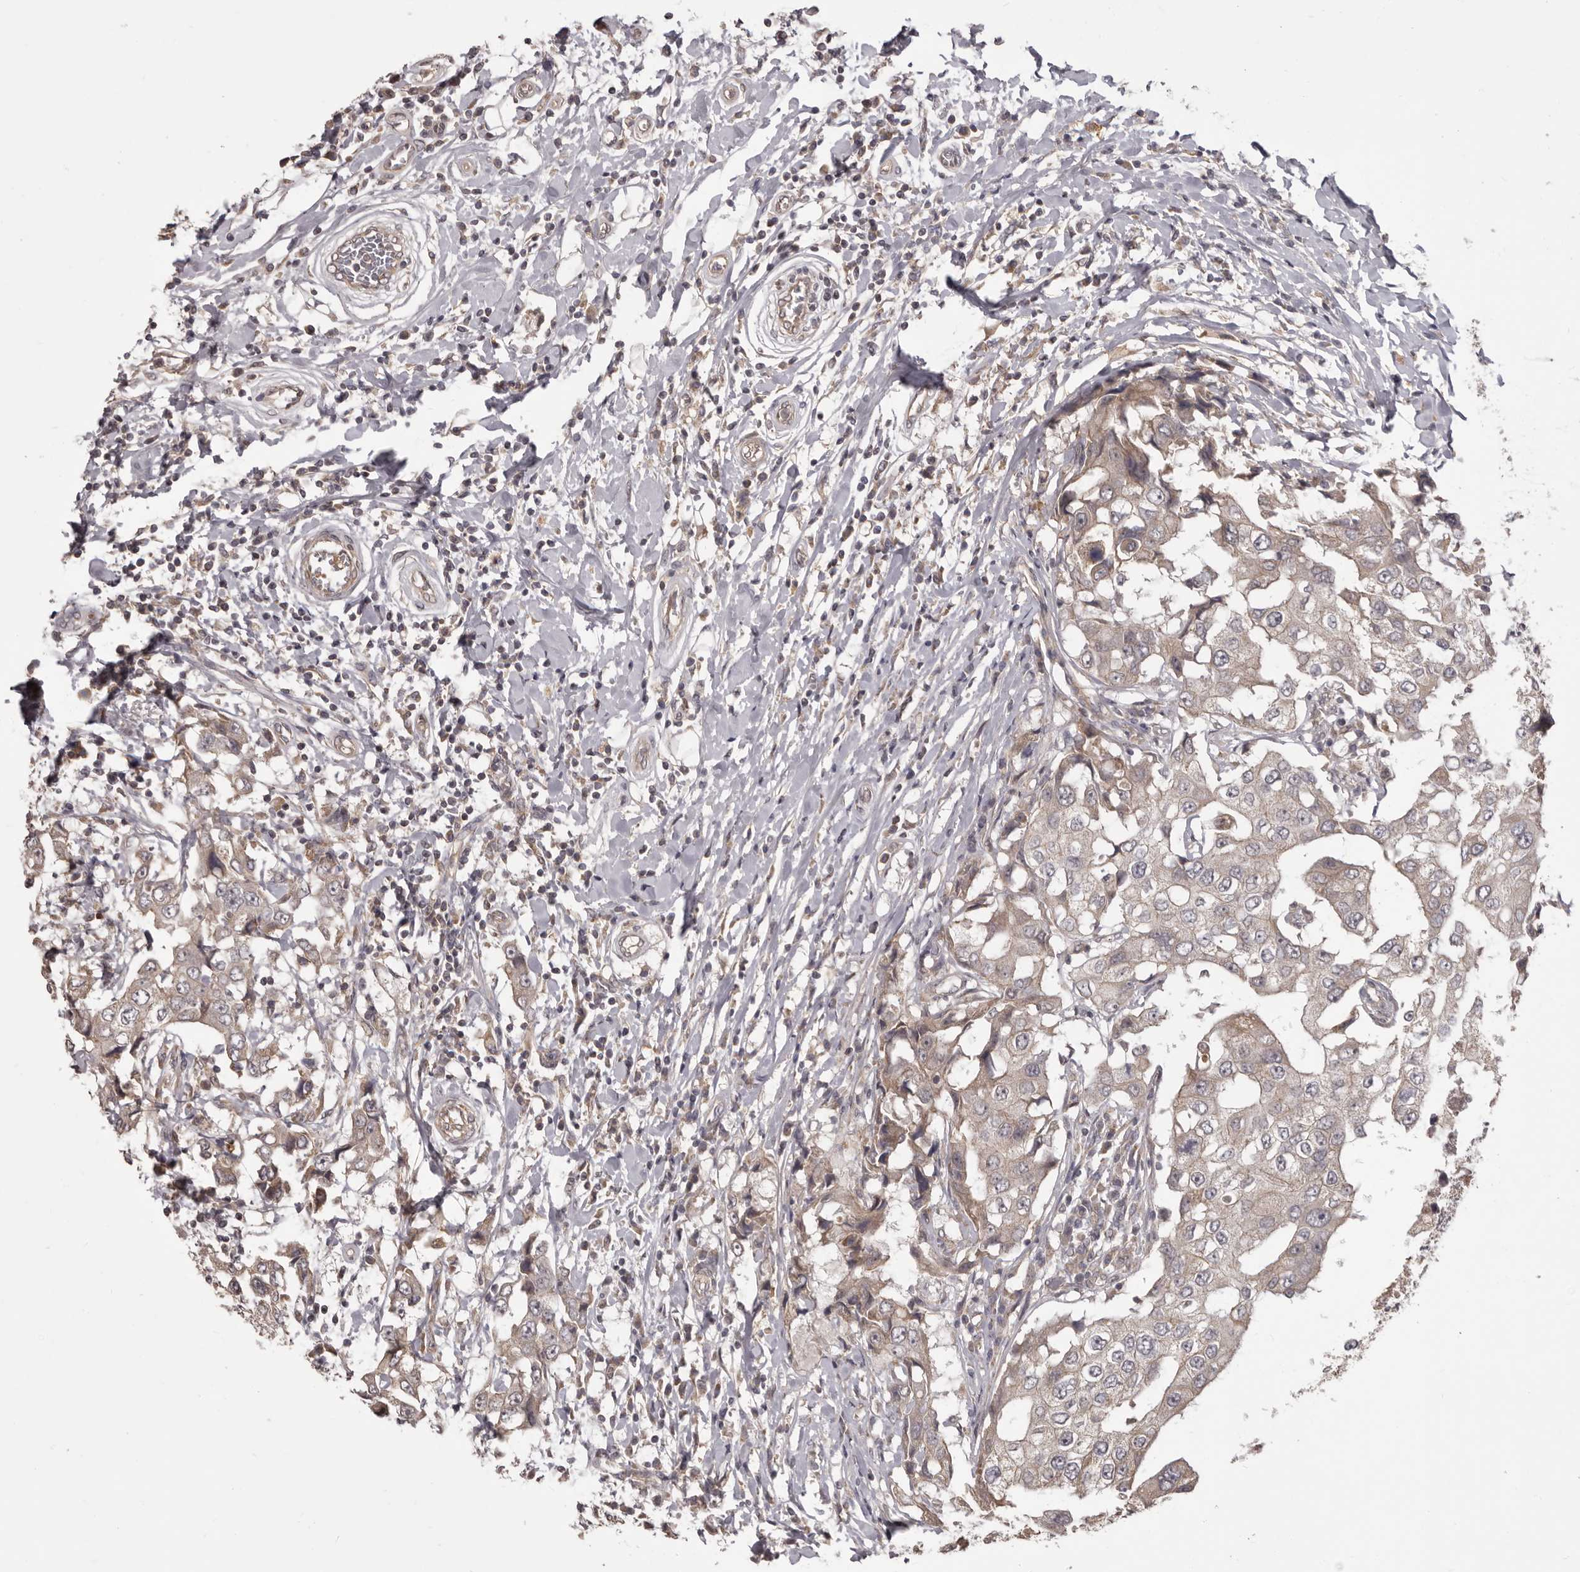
{"staining": {"intensity": "weak", "quantity": ">75%", "location": "cytoplasmic/membranous"}, "tissue": "breast cancer", "cell_type": "Tumor cells", "image_type": "cancer", "snomed": [{"axis": "morphology", "description": "Duct carcinoma"}, {"axis": "topography", "description": "Breast"}], "caption": "Immunohistochemistry (IHC) histopathology image of human invasive ductal carcinoma (breast) stained for a protein (brown), which reveals low levels of weak cytoplasmic/membranous positivity in approximately >75% of tumor cells.", "gene": "HRH1", "patient": {"sex": "female", "age": 27}}